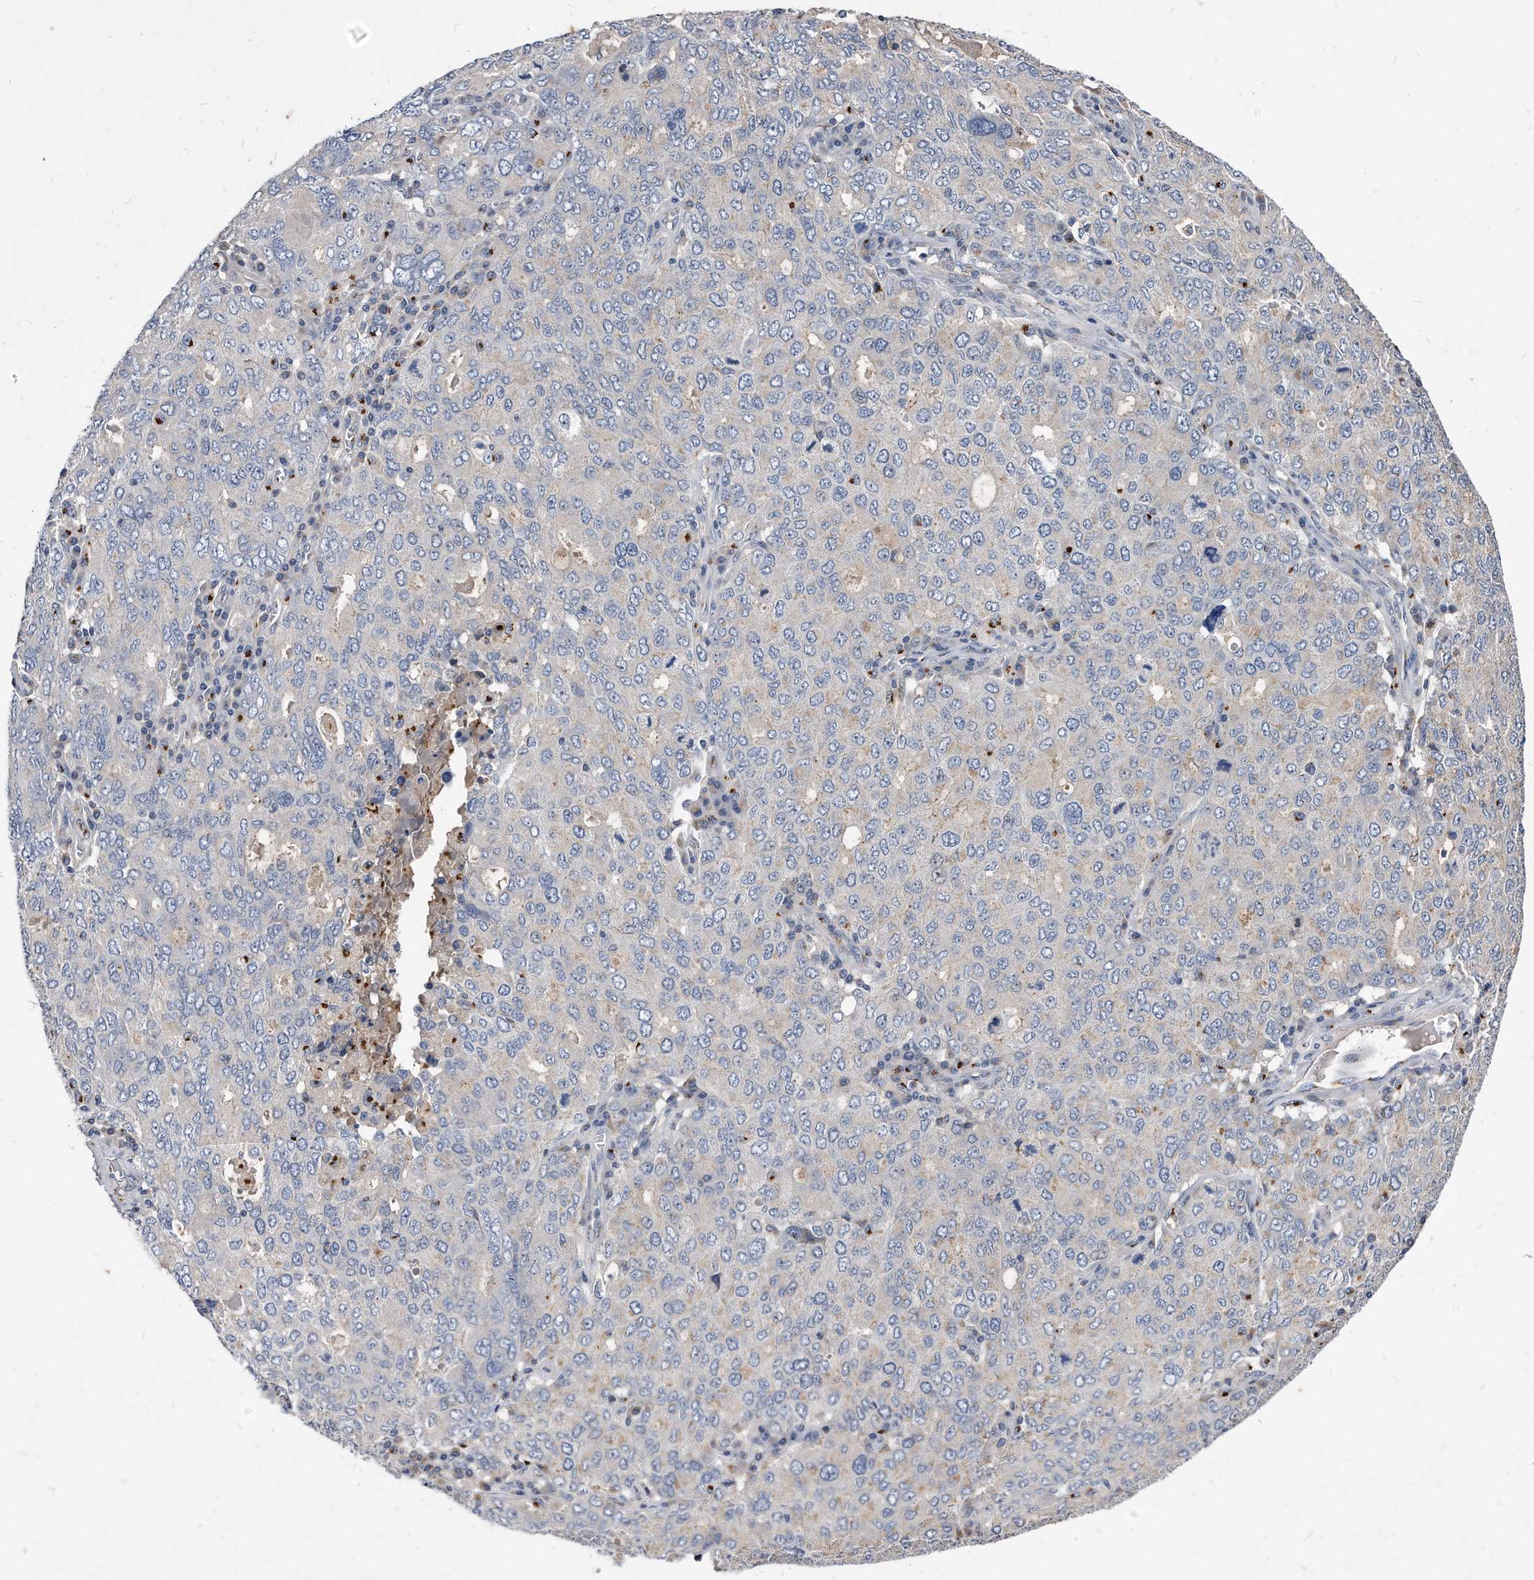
{"staining": {"intensity": "negative", "quantity": "none", "location": "none"}, "tissue": "ovarian cancer", "cell_type": "Tumor cells", "image_type": "cancer", "snomed": [{"axis": "morphology", "description": "Carcinoma, endometroid"}, {"axis": "topography", "description": "Ovary"}], "caption": "A micrograph of human ovarian cancer (endometroid carcinoma) is negative for staining in tumor cells.", "gene": "MGAT4A", "patient": {"sex": "female", "age": 62}}